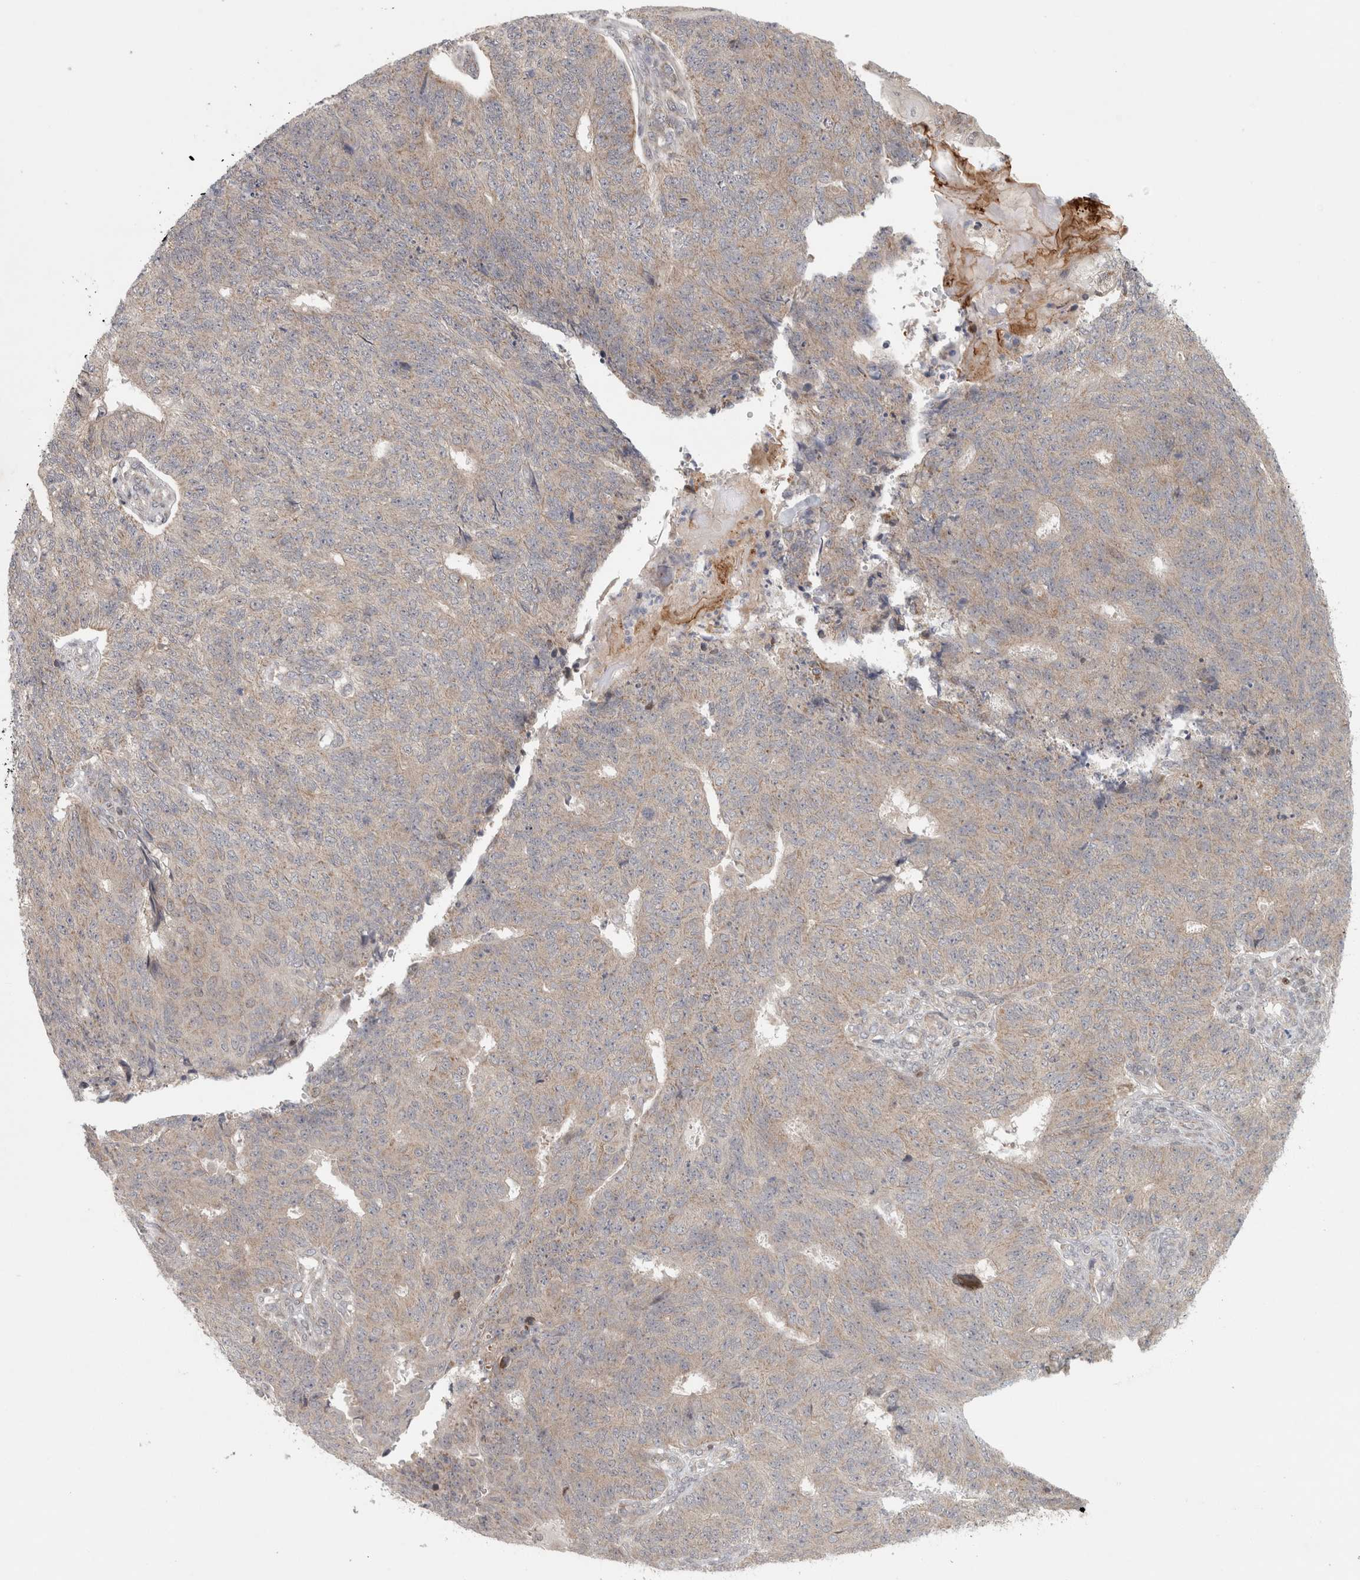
{"staining": {"intensity": "negative", "quantity": "none", "location": "none"}, "tissue": "endometrial cancer", "cell_type": "Tumor cells", "image_type": "cancer", "snomed": [{"axis": "morphology", "description": "Adenocarcinoma, NOS"}, {"axis": "topography", "description": "Endometrium"}], "caption": "Immunohistochemistry (IHC) histopathology image of endometrial adenocarcinoma stained for a protein (brown), which demonstrates no staining in tumor cells. (DAB (3,3'-diaminobenzidine) immunohistochemistry with hematoxylin counter stain).", "gene": "KDM8", "patient": {"sex": "female", "age": 32}}